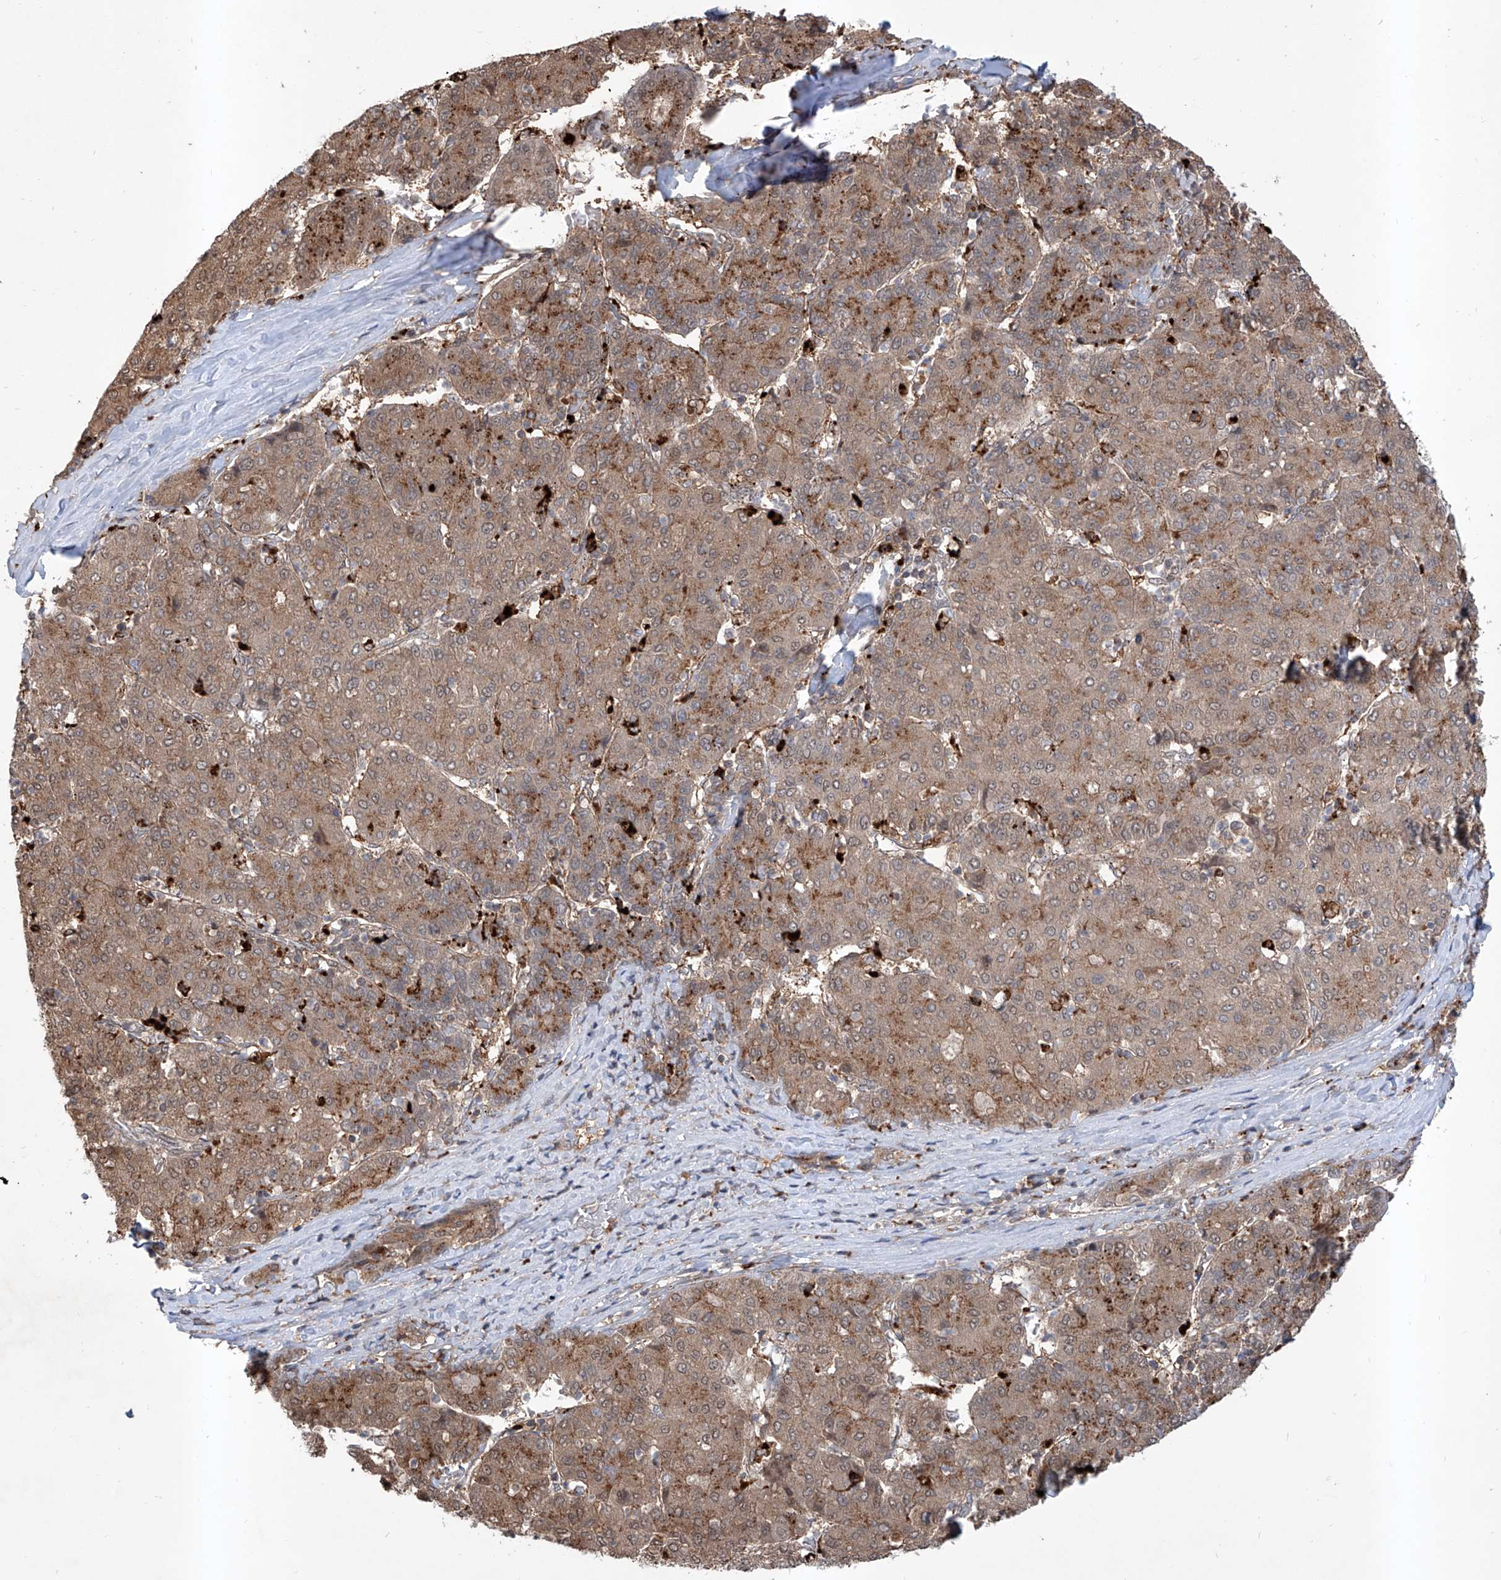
{"staining": {"intensity": "weak", "quantity": ">75%", "location": "cytoplasmic/membranous"}, "tissue": "liver cancer", "cell_type": "Tumor cells", "image_type": "cancer", "snomed": [{"axis": "morphology", "description": "Carcinoma, Hepatocellular, NOS"}, {"axis": "topography", "description": "Liver"}], "caption": "Immunohistochemical staining of liver hepatocellular carcinoma exhibits low levels of weak cytoplasmic/membranous protein staining in about >75% of tumor cells. The staining was performed using DAB to visualize the protein expression in brown, while the nuclei were stained in blue with hematoxylin (Magnification: 20x).", "gene": "HOXC8", "patient": {"sex": "male", "age": 65}}